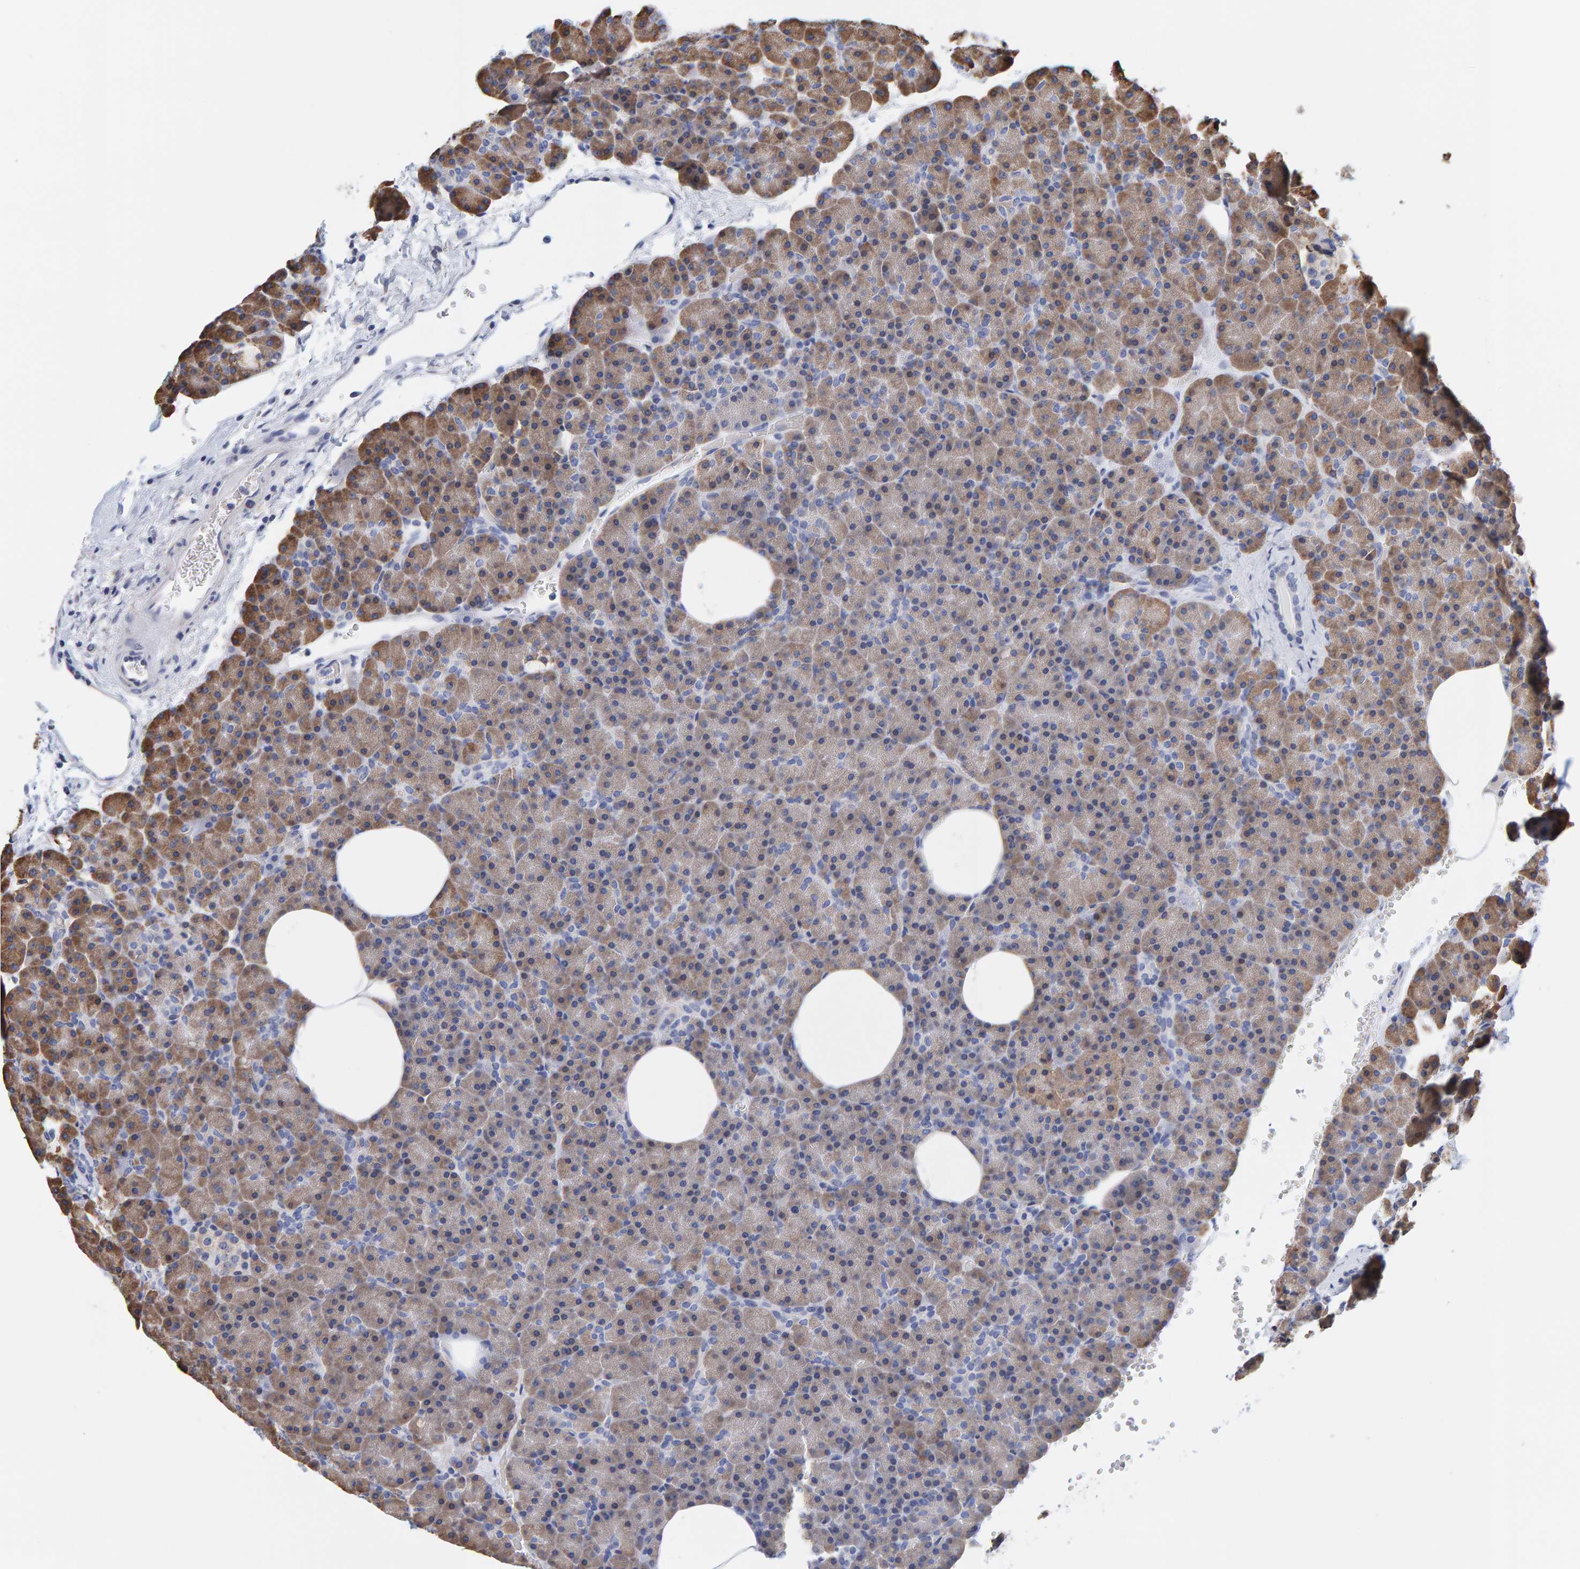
{"staining": {"intensity": "moderate", "quantity": "25%-75%", "location": "cytoplasmic/membranous"}, "tissue": "pancreas", "cell_type": "Exocrine glandular cells", "image_type": "normal", "snomed": [{"axis": "morphology", "description": "Normal tissue, NOS"}, {"axis": "morphology", "description": "Carcinoid, malignant, NOS"}, {"axis": "topography", "description": "Pancreas"}], "caption": "Pancreas stained with immunohistochemistry shows moderate cytoplasmic/membranous expression in about 25%-75% of exocrine glandular cells. The staining was performed using DAB to visualize the protein expression in brown, while the nuclei were stained in blue with hematoxylin (Magnification: 20x).", "gene": "SGPL1", "patient": {"sex": "female", "age": 35}}